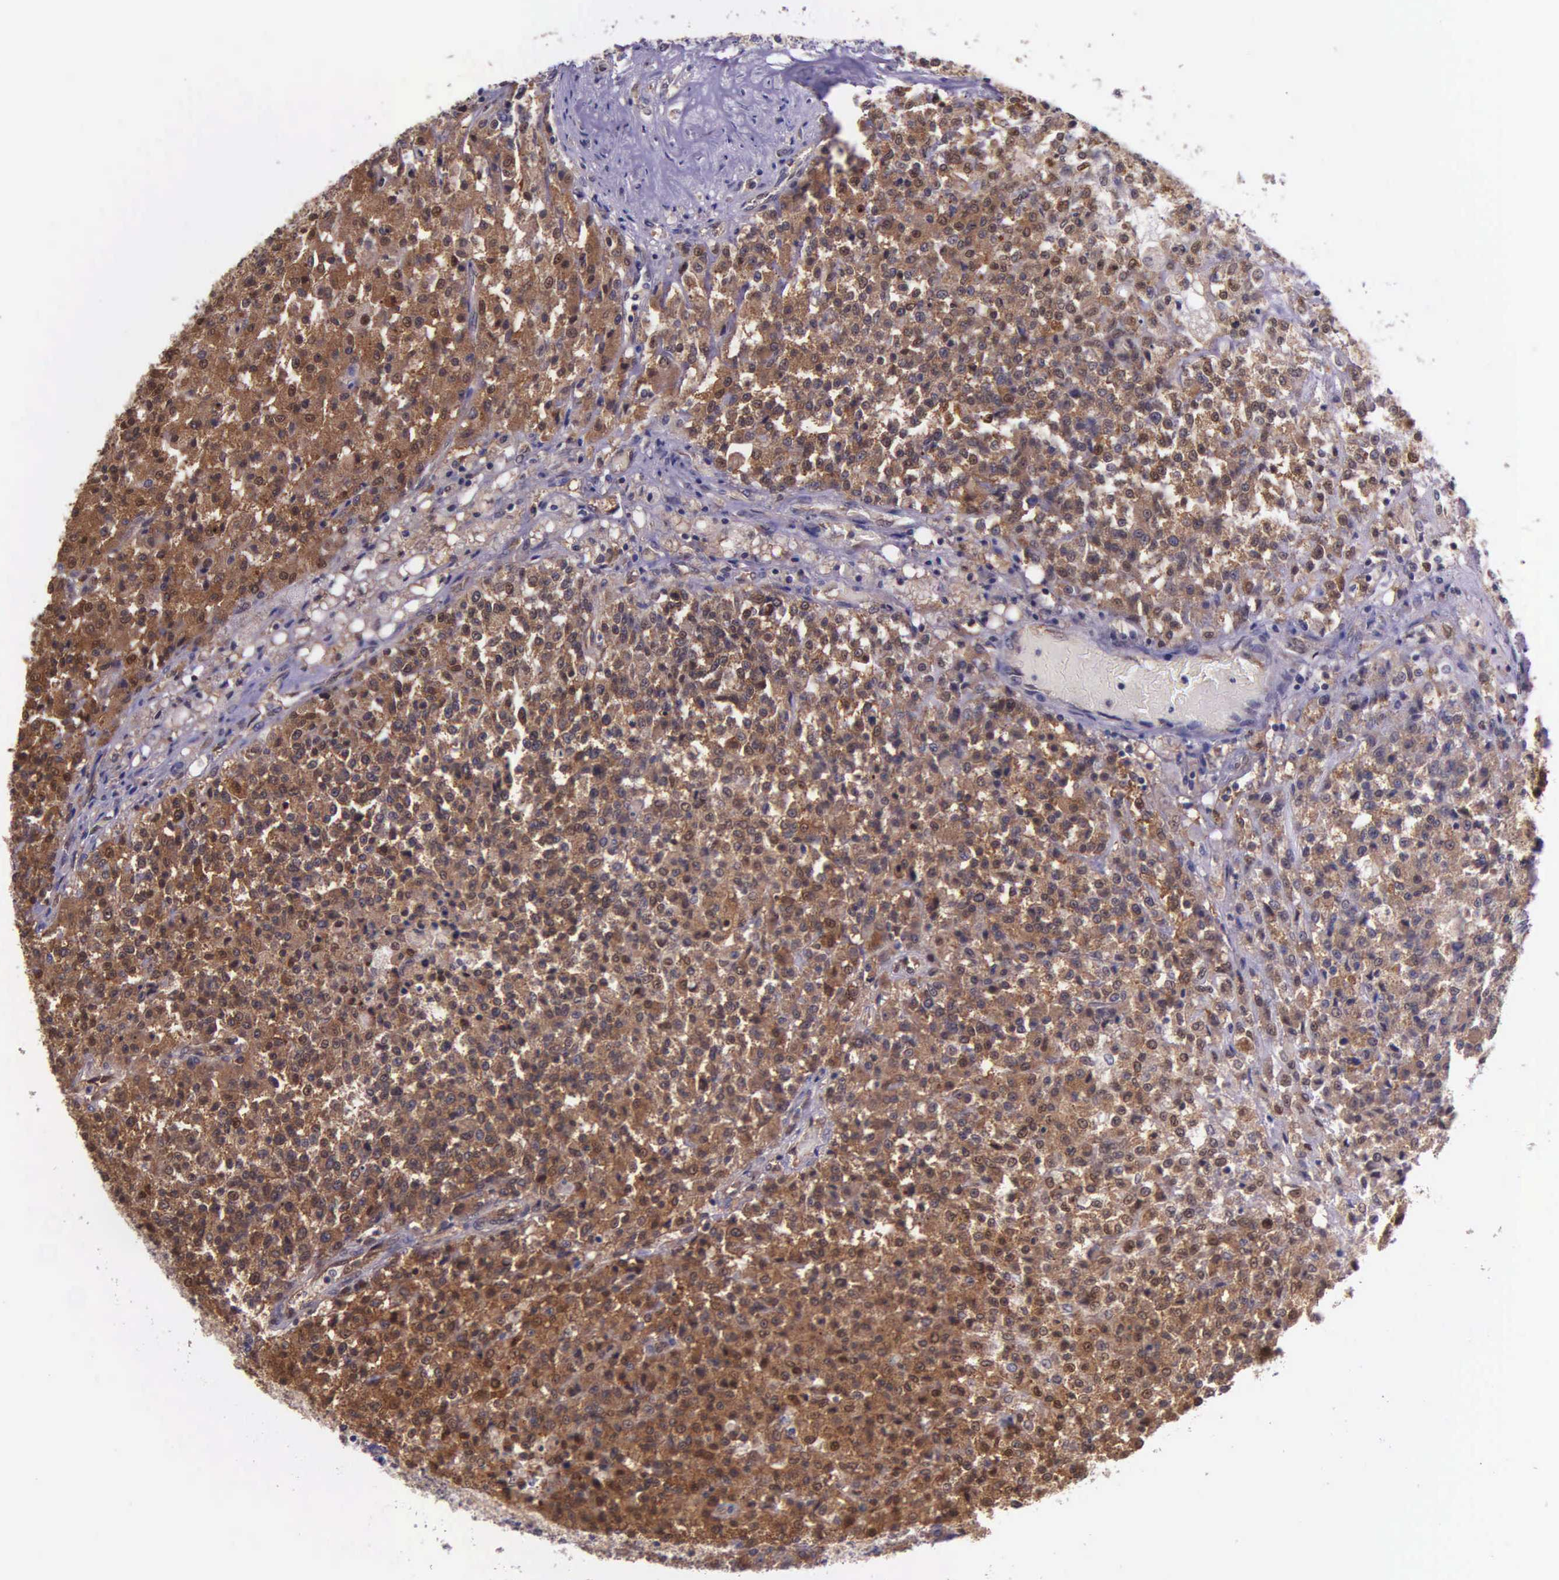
{"staining": {"intensity": "moderate", "quantity": ">75%", "location": "cytoplasmic/membranous"}, "tissue": "testis cancer", "cell_type": "Tumor cells", "image_type": "cancer", "snomed": [{"axis": "morphology", "description": "Seminoma, NOS"}, {"axis": "topography", "description": "Testis"}], "caption": "Immunohistochemistry (IHC) histopathology image of neoplastic tissue: human testis cancer (seminoma) stained using IHC demonstrates medium levels of moderate protein expression localized specifically in the cytoplasmic/membranous of tumor cells, appearing as a cytoplasmic/membranous brown color.", "gene": "GMPR2", "patient": {"sex": "male", "age": 59}}